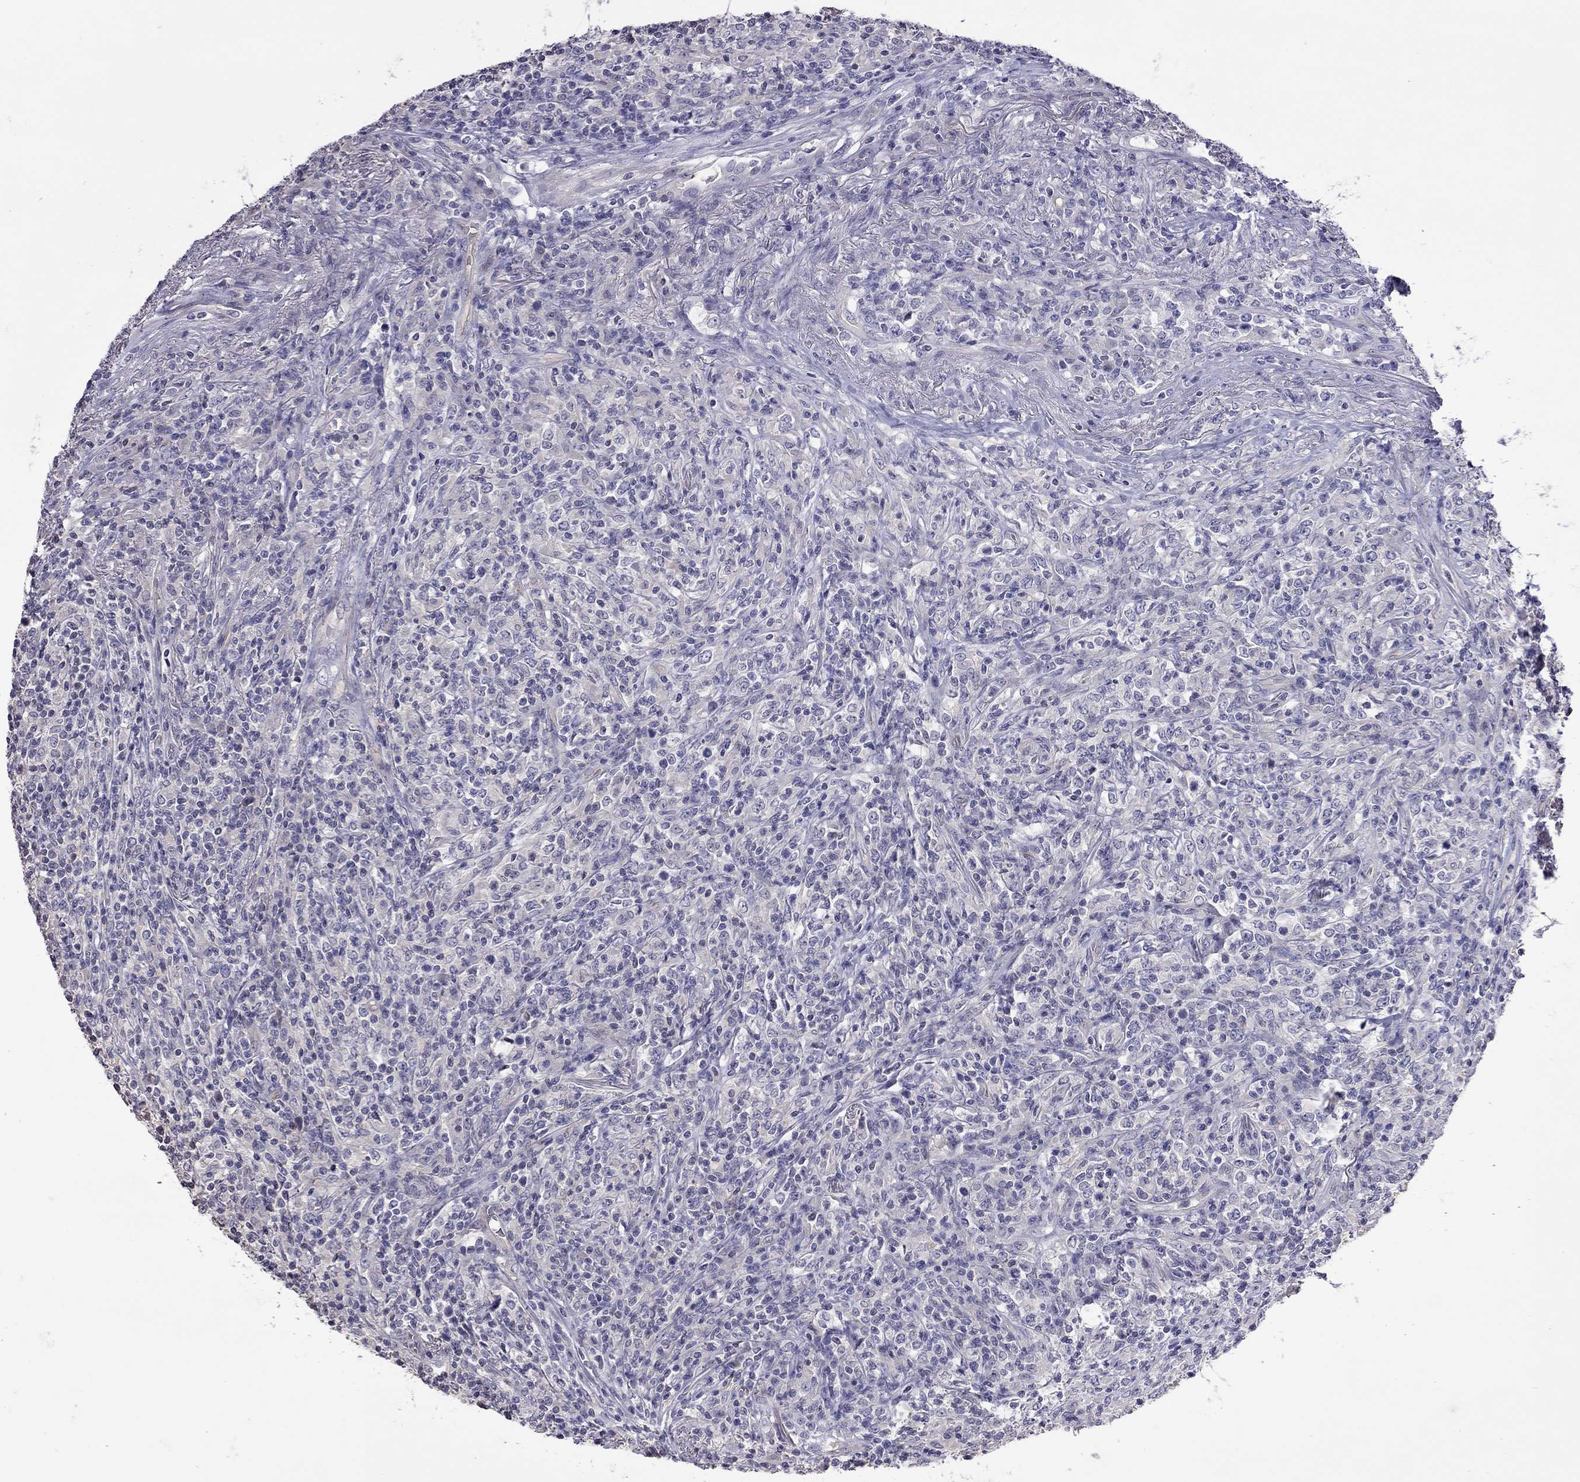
{"staining": {"intensity": "negative", "quantity": "none", "location": "none"}, "tissue": "lymphoma", "cell_type": "Tumor cells", "image_type": "cancer", "snomed": [{"axis": "morphology", "description": "Malignant lymphoma, non-Hodgkin's type, High grade"}, {"axis": "topography", "description": "Lung"}], "caption": "DAB immunohistochemical staining of lymphoma displays no significant expression in tumor cells. The staining is performed using DAB (3,3'-diaminobenzidine) brown chromogen with nuclei counter-stained in using hematoxylin.", "gene": "FEZ1", "patient": {"sex": "male", "age": 79}}